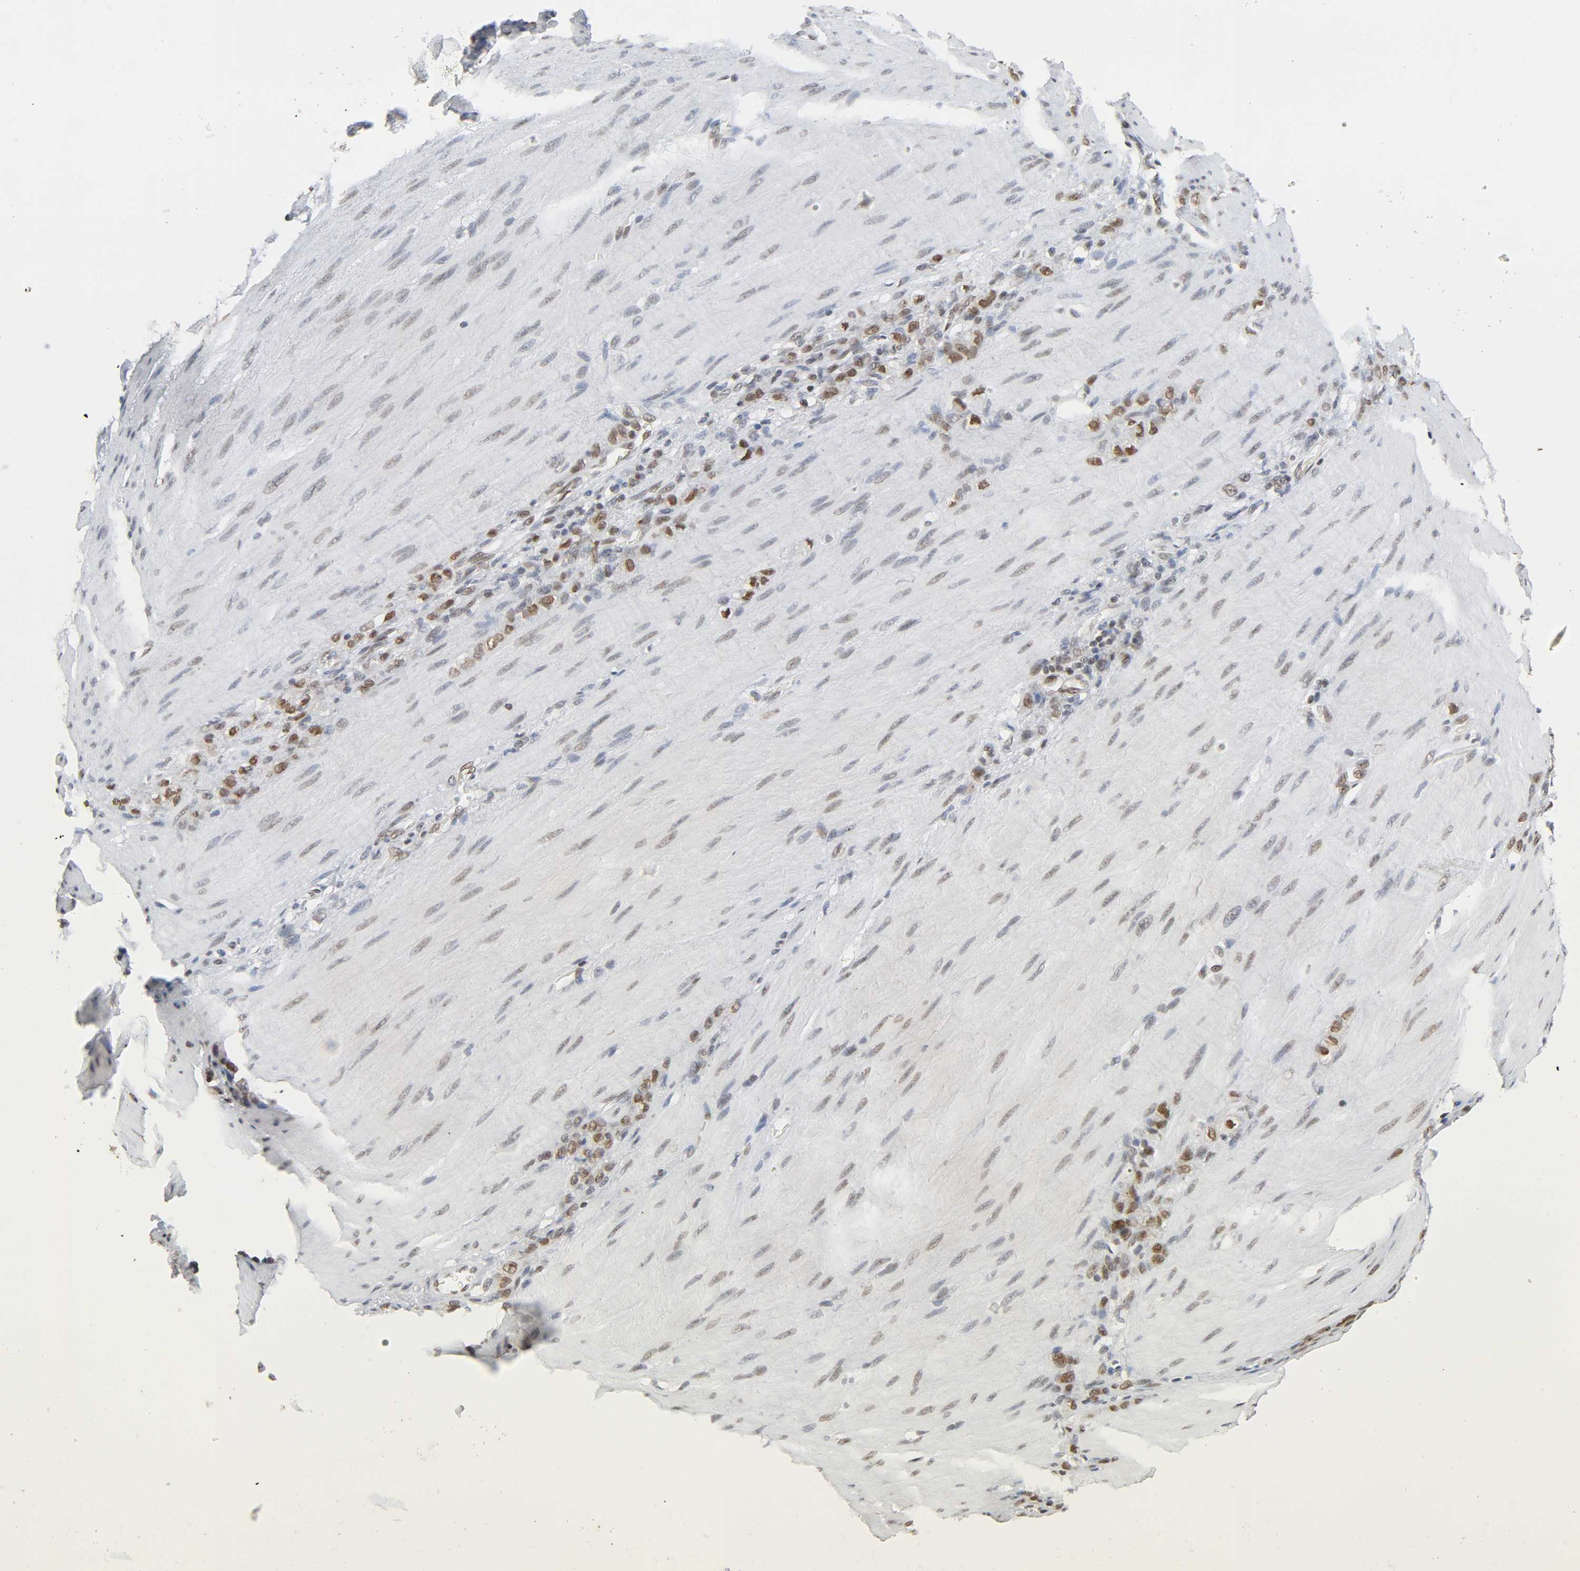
{"staining": {"intensity": "moderate", "quantity": ">75%", "location": "nuclear"}, "tissue": "stomach cancer", "cell_type": "Tumor cells", "image_type": "cancer", "snomed": [{"axis": "morphology", "description": "Adenocarcinoma, NOS"}, {"axis": "topography", "description": "Stomach"}], "caption": "DAB (3,3'-diaminobenzidine) immunohistochemical staining of adenocarcinoma (stomach) exhibits moderate nuclear protein staining in about >75% of tumor cells.", "gene": "SUMO1", "patient": {"sex": "male", "age": 82}}